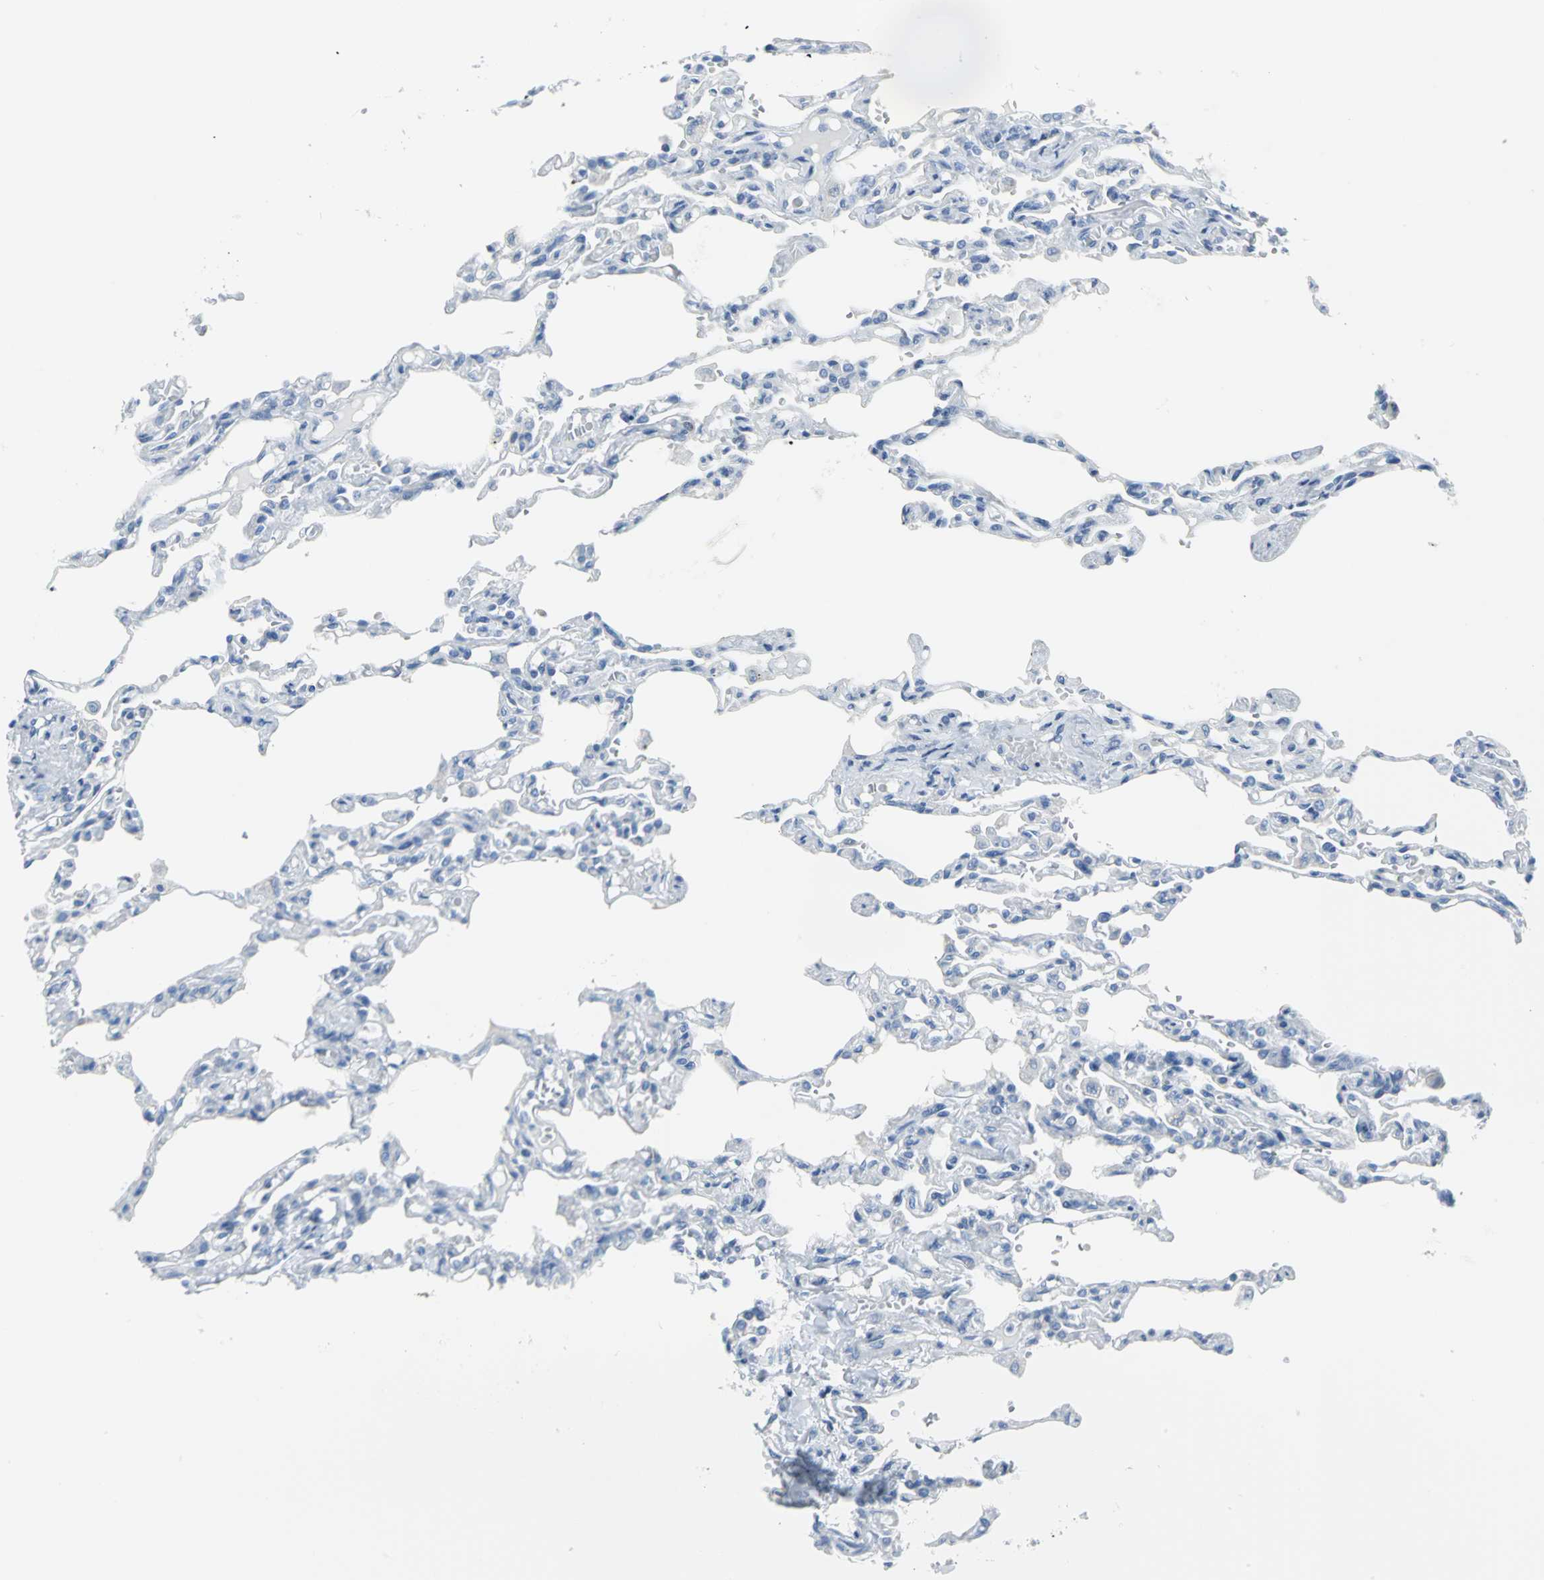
{"staining": {"intensity": "negative", "quantity": "none", "location": "none"}, "tissue": "lung", "cell_type": "Alveolar cells", "image_type": "normal", "snomed": [{"axis": "morphology", "description": "Normal tissue, NOS"}, {"axis": "topography", "description": "Lung"}], "caption": "DAB (3,3'-diaminobenzidine) immunohistochemical staining of normal lung reveals no significant expression in alveolar cells.", "gene": "MCM3", "patient": {"sex": "male", "age": 21}}